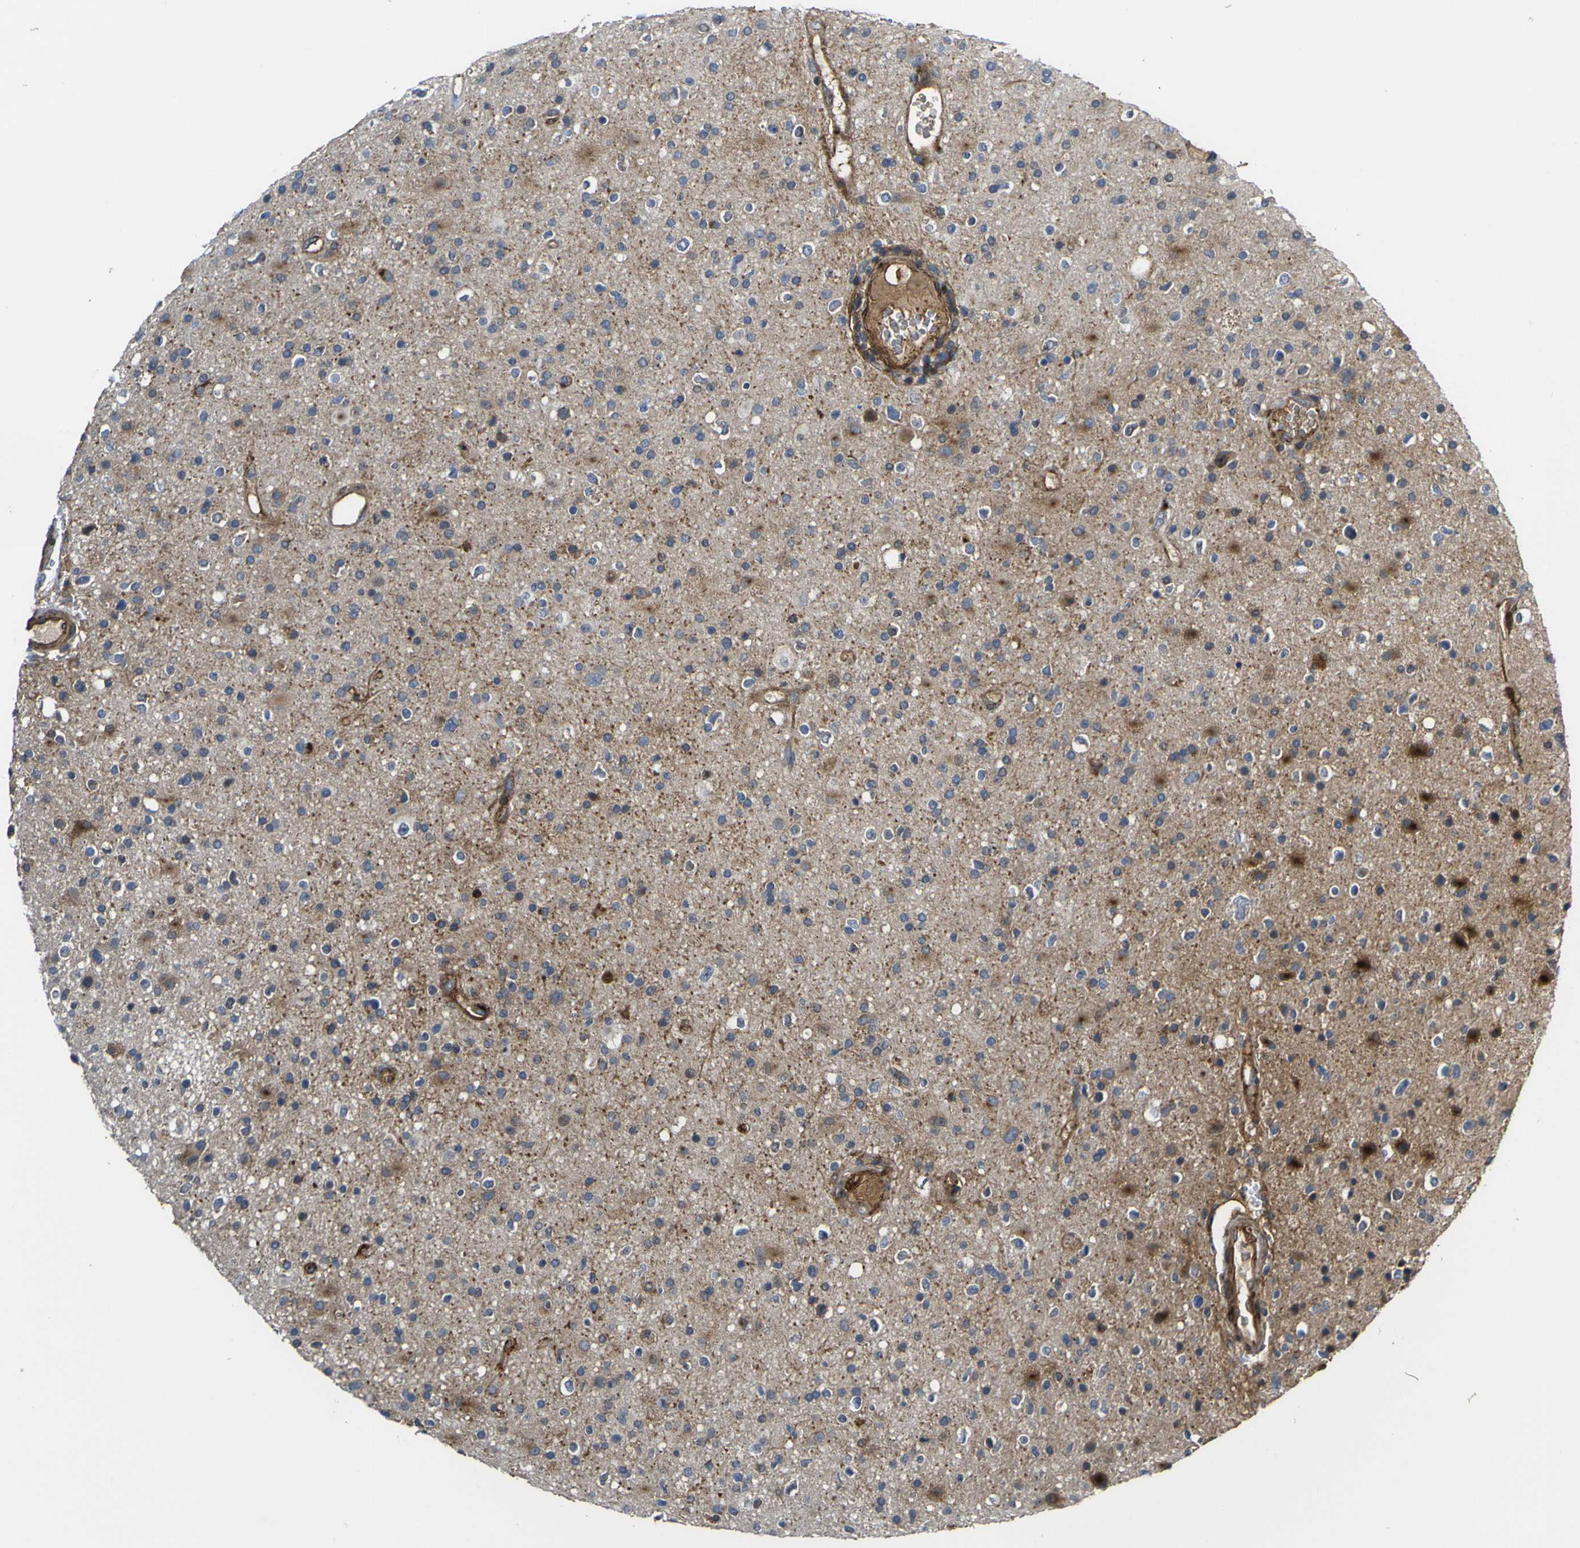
{"staining": {"intensity": "moderate", "quantity": "<25%", "location": "cytoplasmic/membranous"}, "tissue": "glioma", "cell_type": "Tumor cells", "image_type": "cancer", "snomed": [{"axis": "morphology", "description": "Glioma, malignant, High grade"}, {"axis": "topography", "description": "Brain"}], "caption": "Glioma tissue reveals moderate cytoplasmic/membranous positivity in about <25% of tumor cells, visualized by immunohistochemistry.", "gene": "ECE1", "patient": {"sex": "male", "age": 33}}